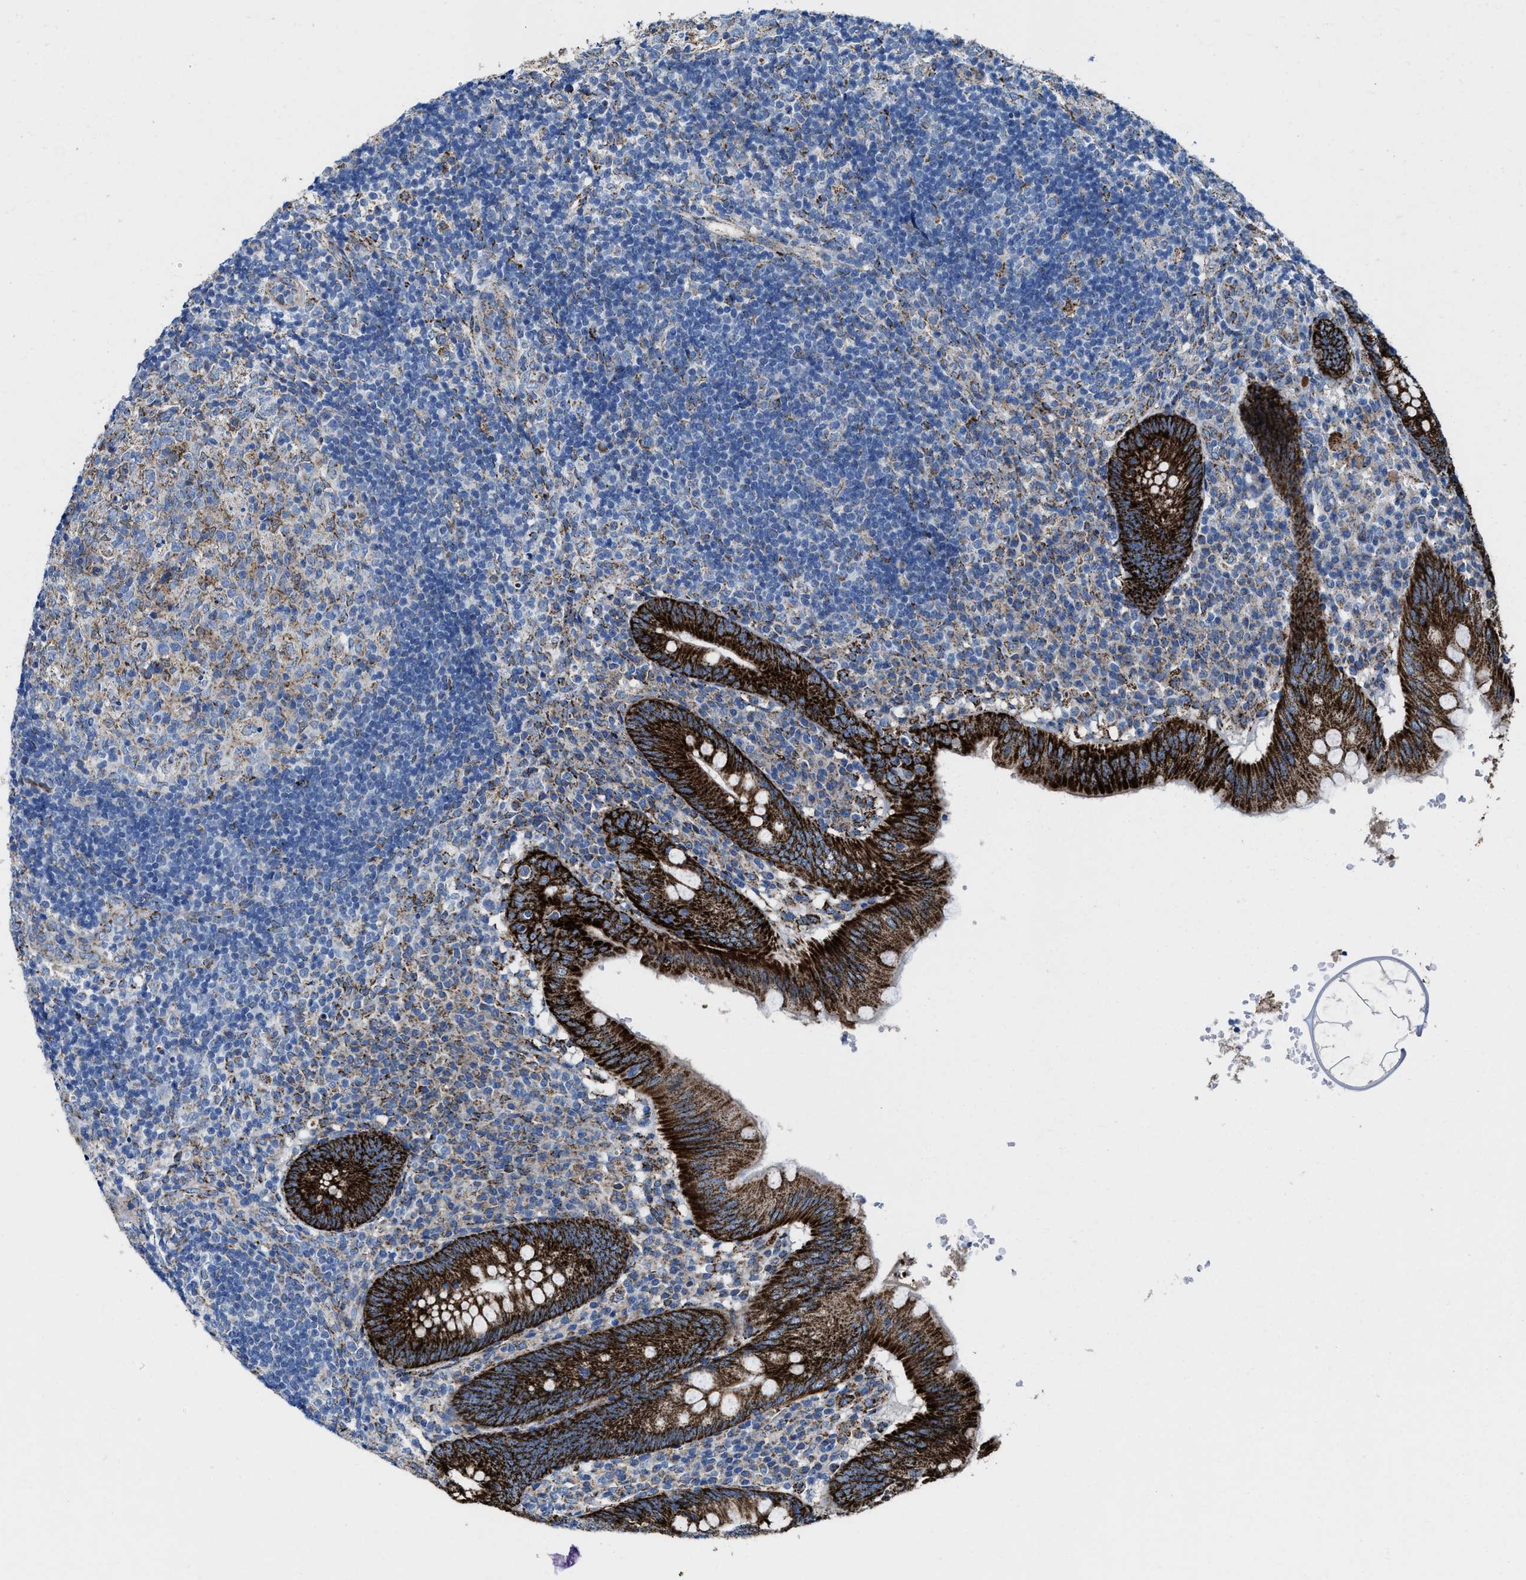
{"staining": {"intensity": "strong", "quantity": ">75%", "location": "cytoplasmic/membranous"}, "tissue": "appendix", "cell_type": "Glandular cells", "image_type": "normal", "snomed": [{"axis": "morphology", "description": "Normal tissue, NOS"}, {"axis": "topography", "description": "Appendix"}], "caption": "Immunohistochemistry (IHC) histopathology image of benign appendix: appendix stained using immunohistochemistry shows high levels of strong protein expression localized specifically in the cytoplasmic/membranous of glandular cells, appearing as a cytoplasmic/membranous brown color.", "gene": "ALDH1B1", "patient": {"sex": "male", "age": 8}}